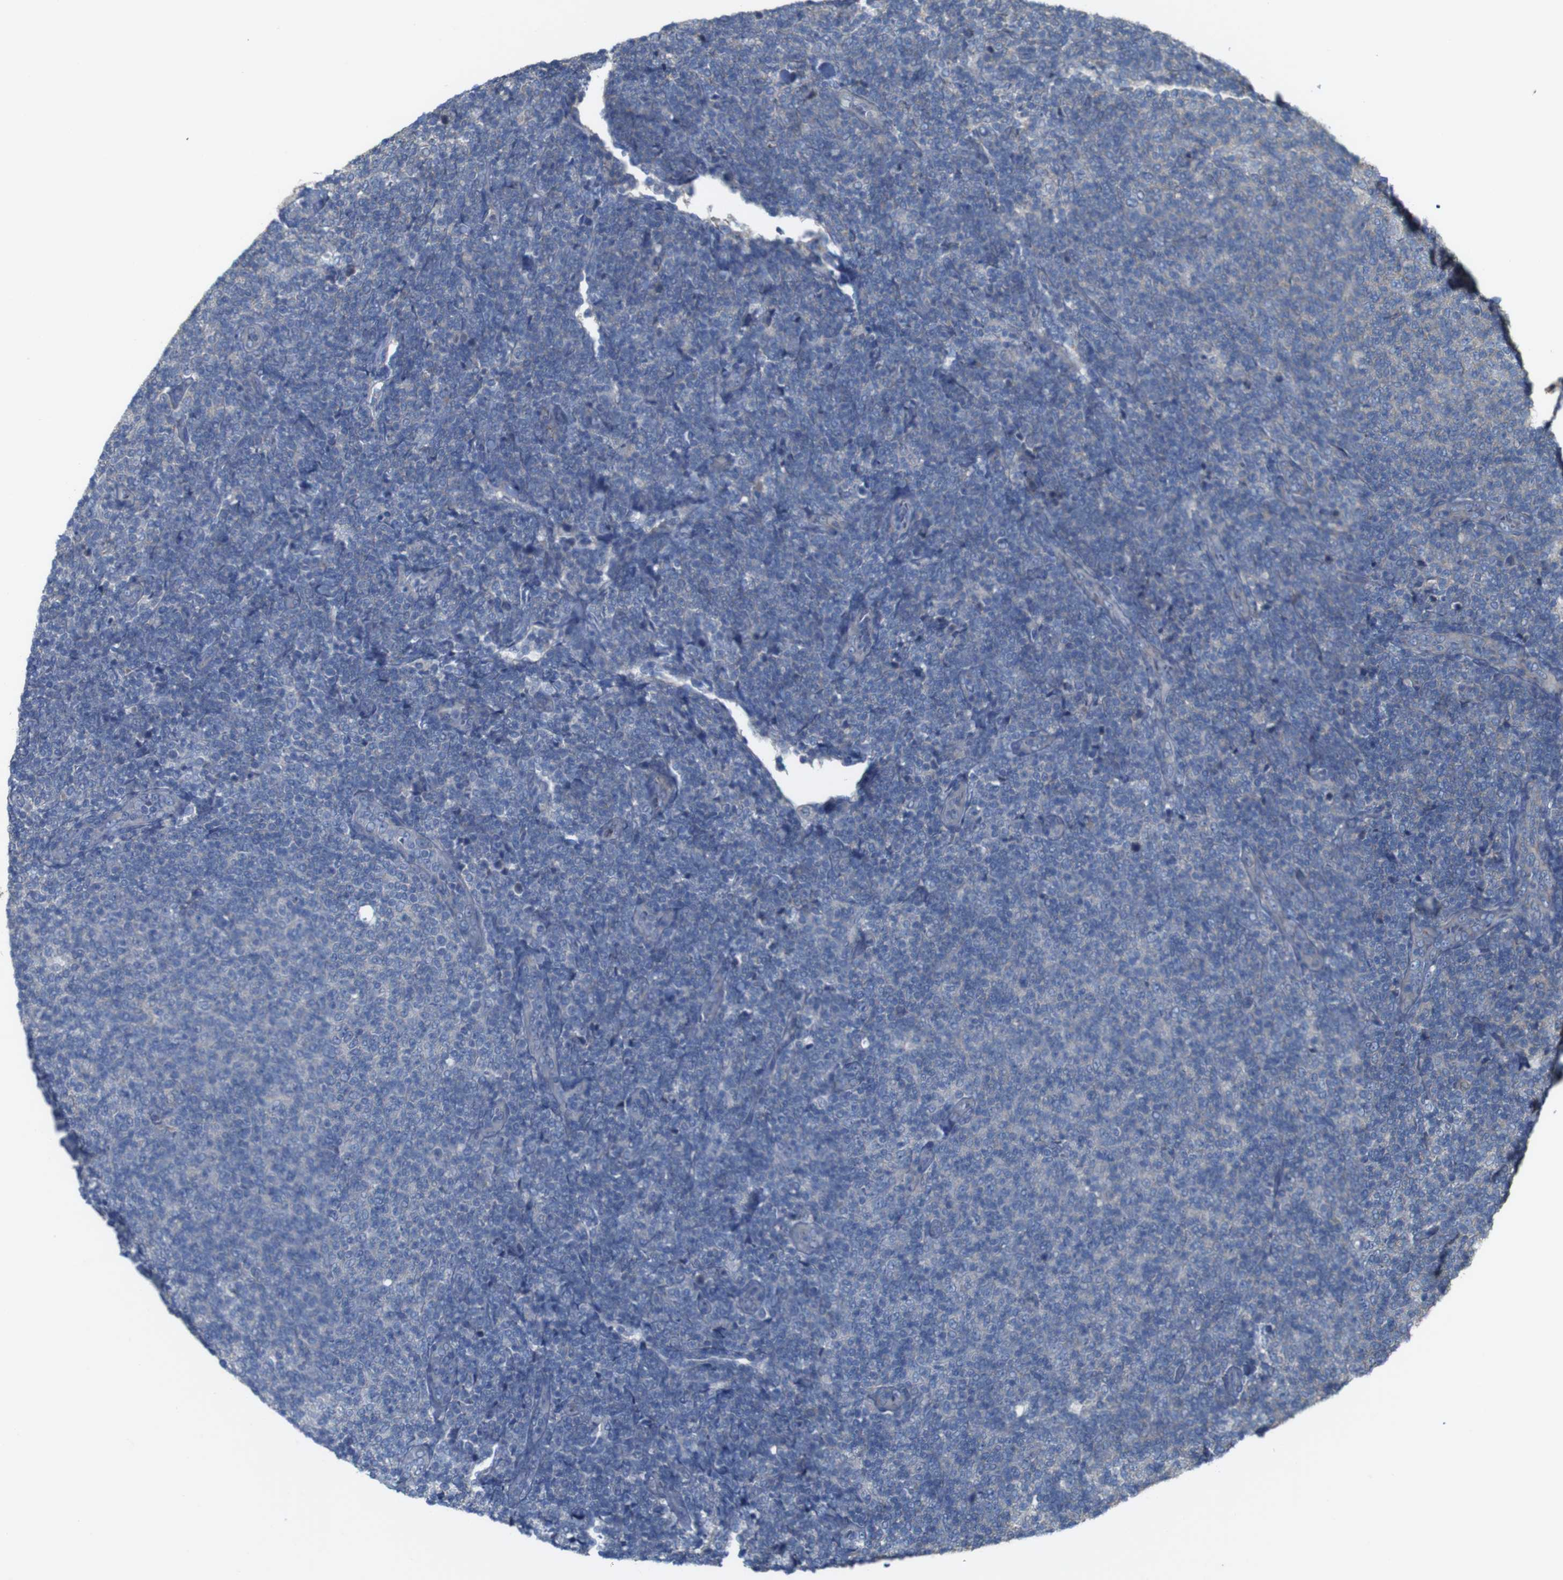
{"staining": {"intensity": "negative", "quantity": "none", "location": "none"}, "tissue": "lymphoma", "cell_type": "Tumor cells", "image_type": "cancer", "snomed": [{"axis": "morphology", "description": "Malignant lymphoma, non-Hodgkin's type, Low grade"}, {"axis": "topography", "description": "Lymph node"}], "caption": "IHC of human malignant lymphoma, non-Hodgkin's type (low-grade) demonstrates no positivity in tumor cells. (Stains: DAB IHC with hematoxylin counter stain, Microscopy: brightfield microscopy at high magnification).", "gene": "MYEOV", "patient": {"sex": "male", "age": 66}}